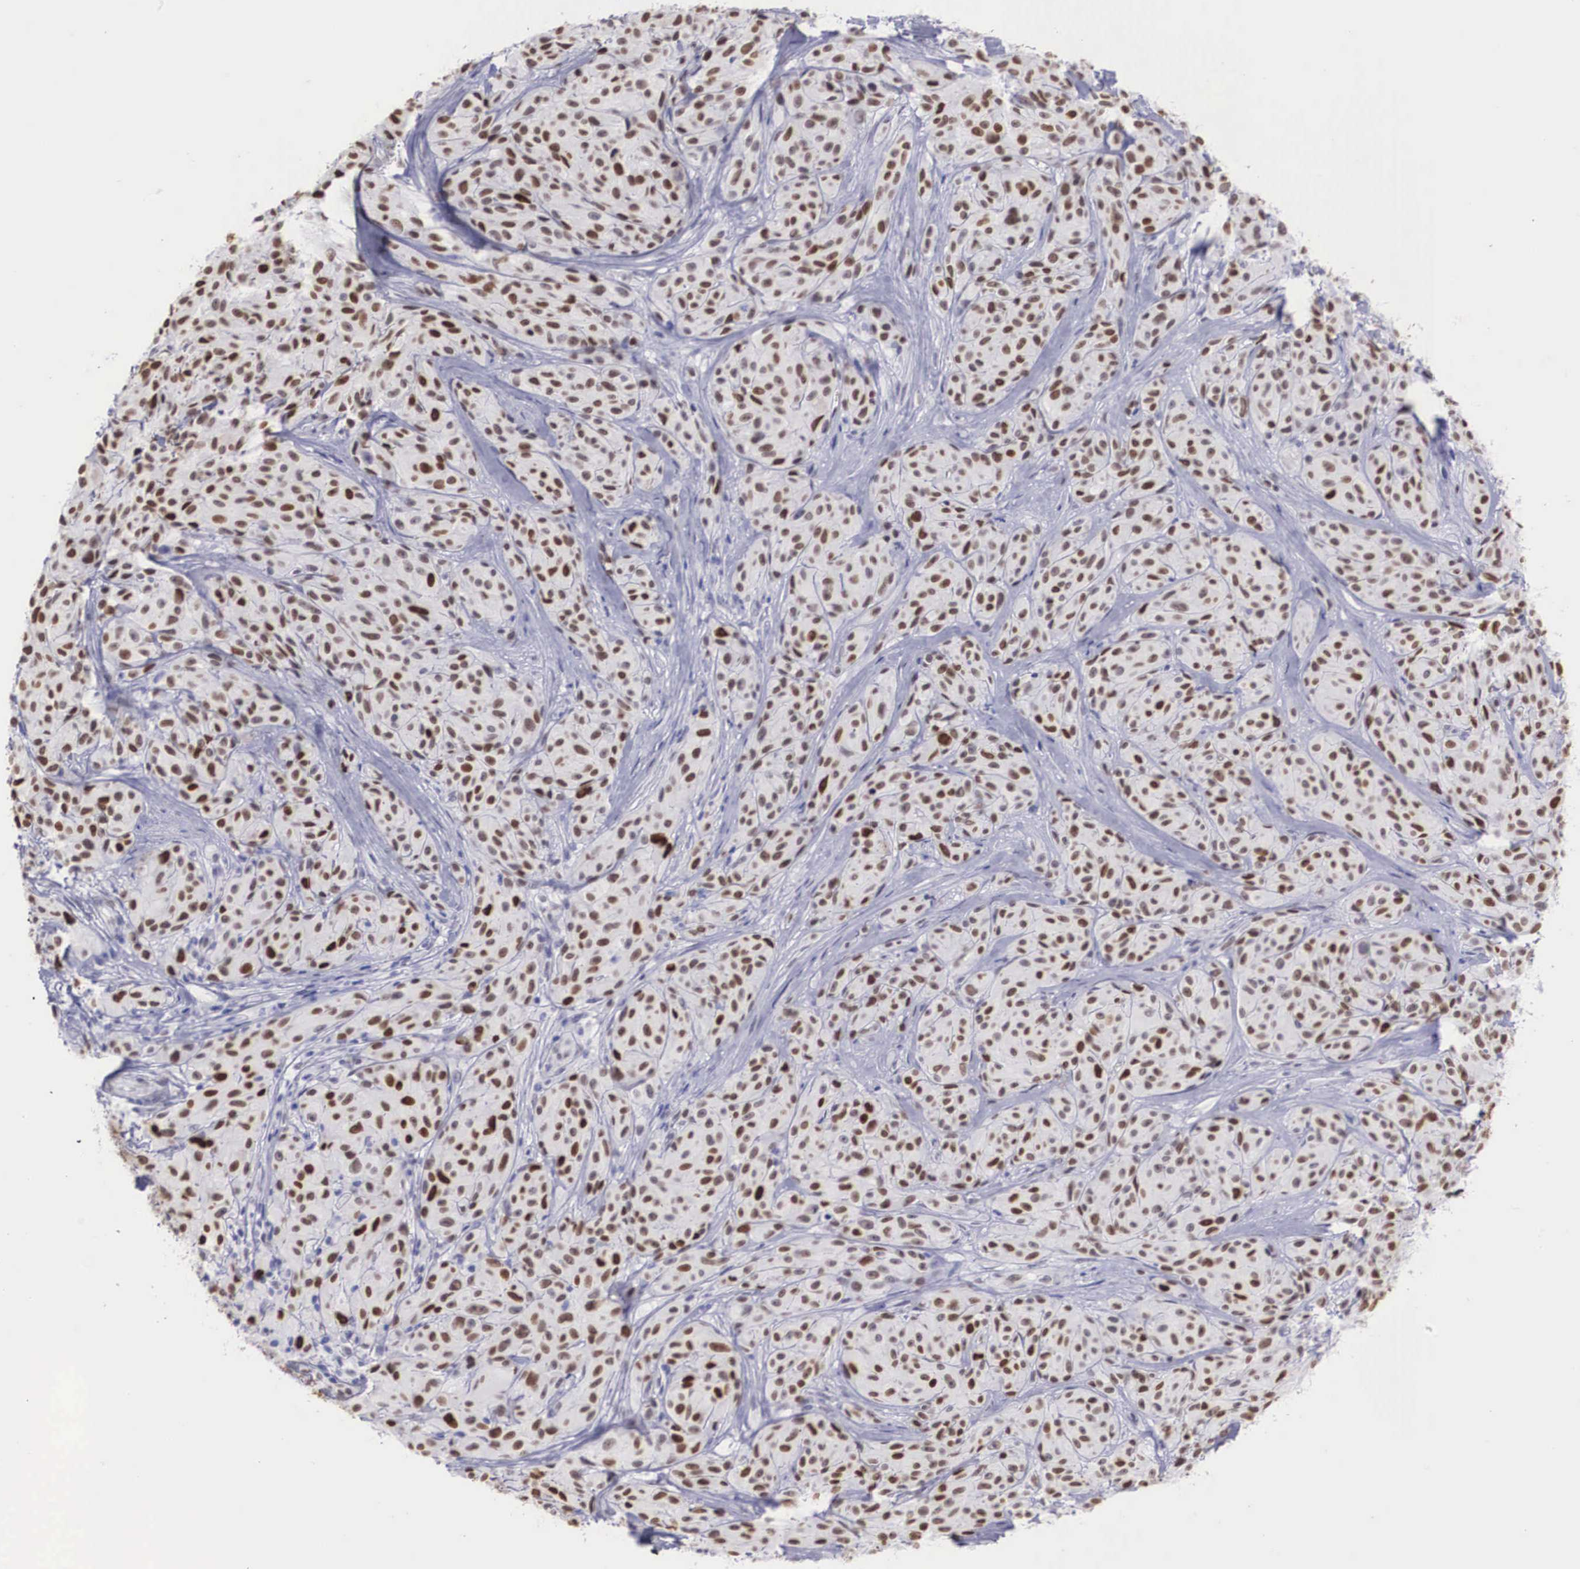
{"staining": {"intensity": "strong", "quantity": "25%-75%", "location": "nuclear"}, "tissue": "melanoma", "cell_type": "Tumor cells", "image_type": "cancer", "snomed": [{"axis": "morphology", "description": "Malignant melanoma, NOS"}, {"axis": "topography", "description": "Skin"}], "caption": "A high amount of strong nuclear staining is present in approximately 25%-75% of tumor cells in melanoma tissue.", "gene": "HMGN5", "patient": {"sex": "male", "age": 56}}